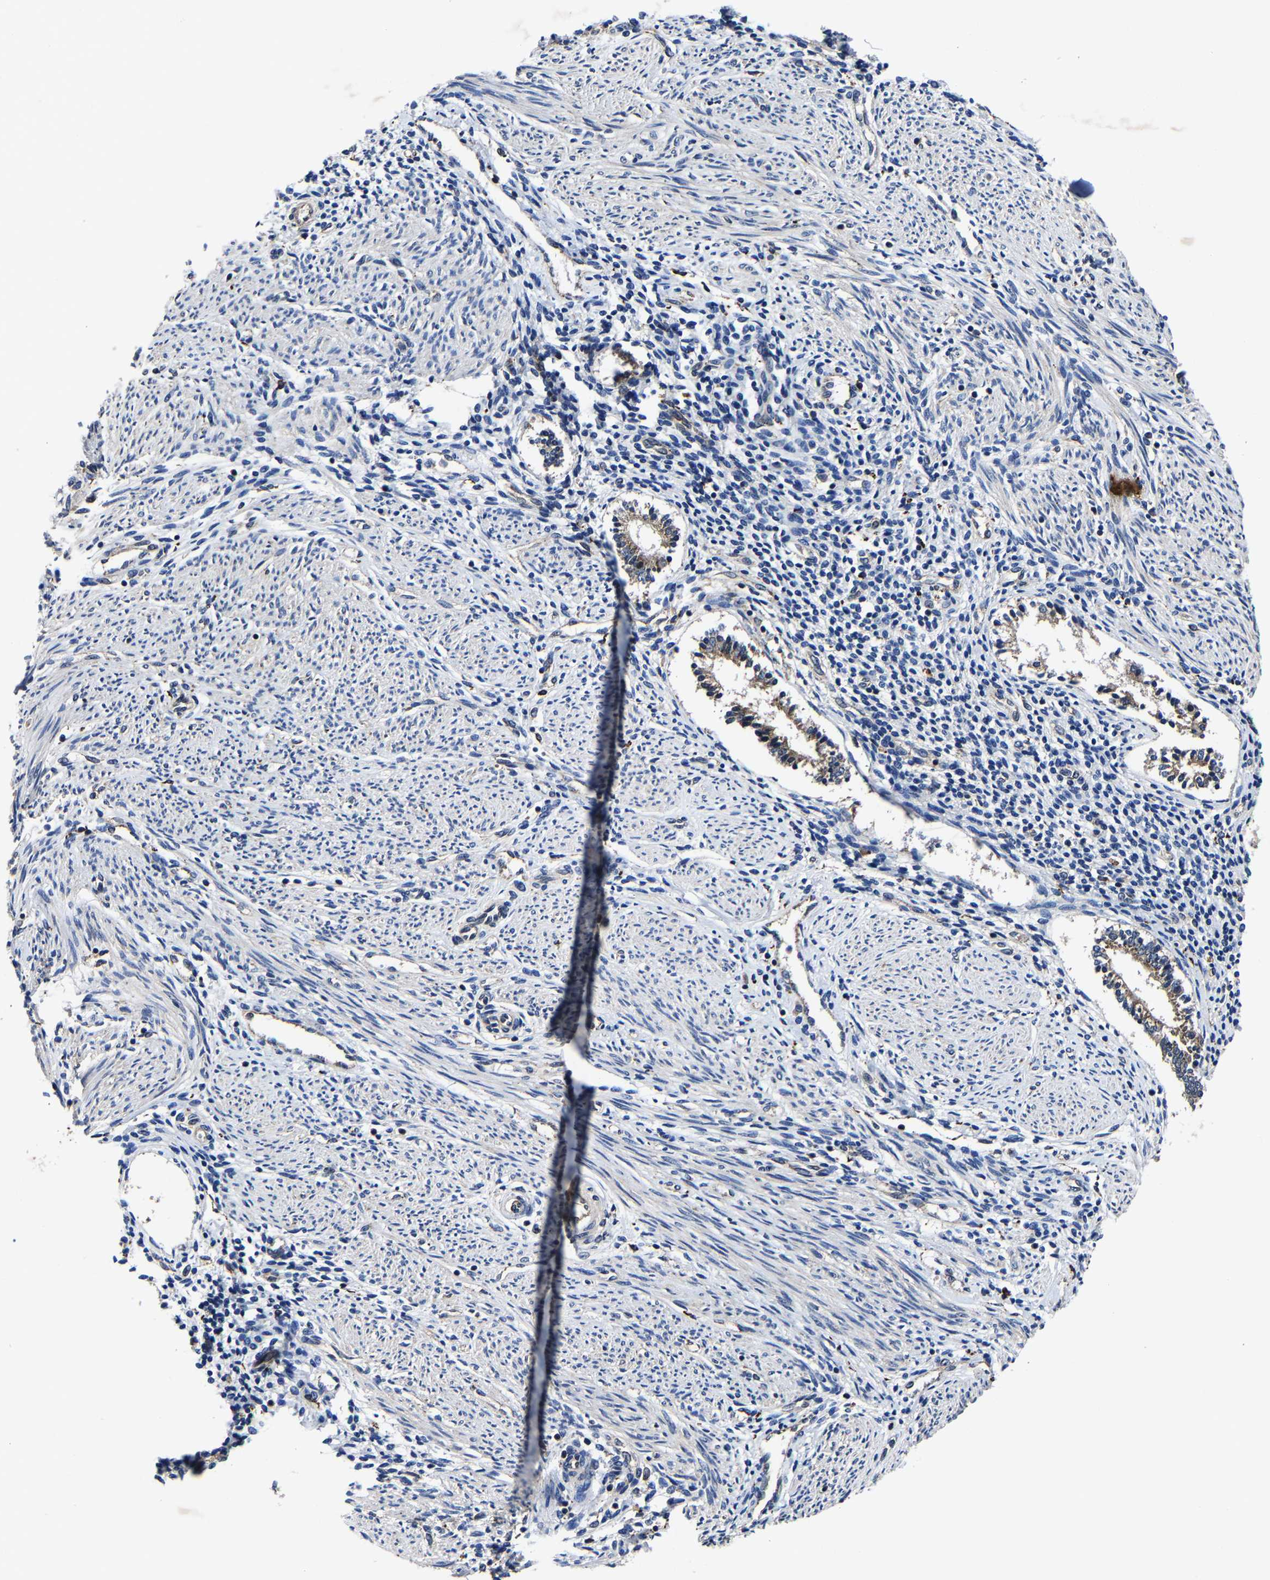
{"staining": {"intensity": "weak", "quantity": "<25%", "location": "cytoplasmic/membranous,nuclear"}, "tissue": "endometrium", "cell_type": "Cells in endometrial stroma", "image_type": "normal", "snomed": [{"axis": "morphology", "description": "Normal tissue, NOS"}, {"axis": "topography", "description": "Endometrium"}], "caption": "Immunohistochemistry histopathology image of benign endometrium stained for a protein (brown), which reveals no expression in cells in endometrial stroma. (DAB (3,3'-diaminobenzidine) IHC visualized using brightfield microscopy, high magnification).", "gene": "ZCCHC7", "patient": {"sex": "female", "age": 42}}